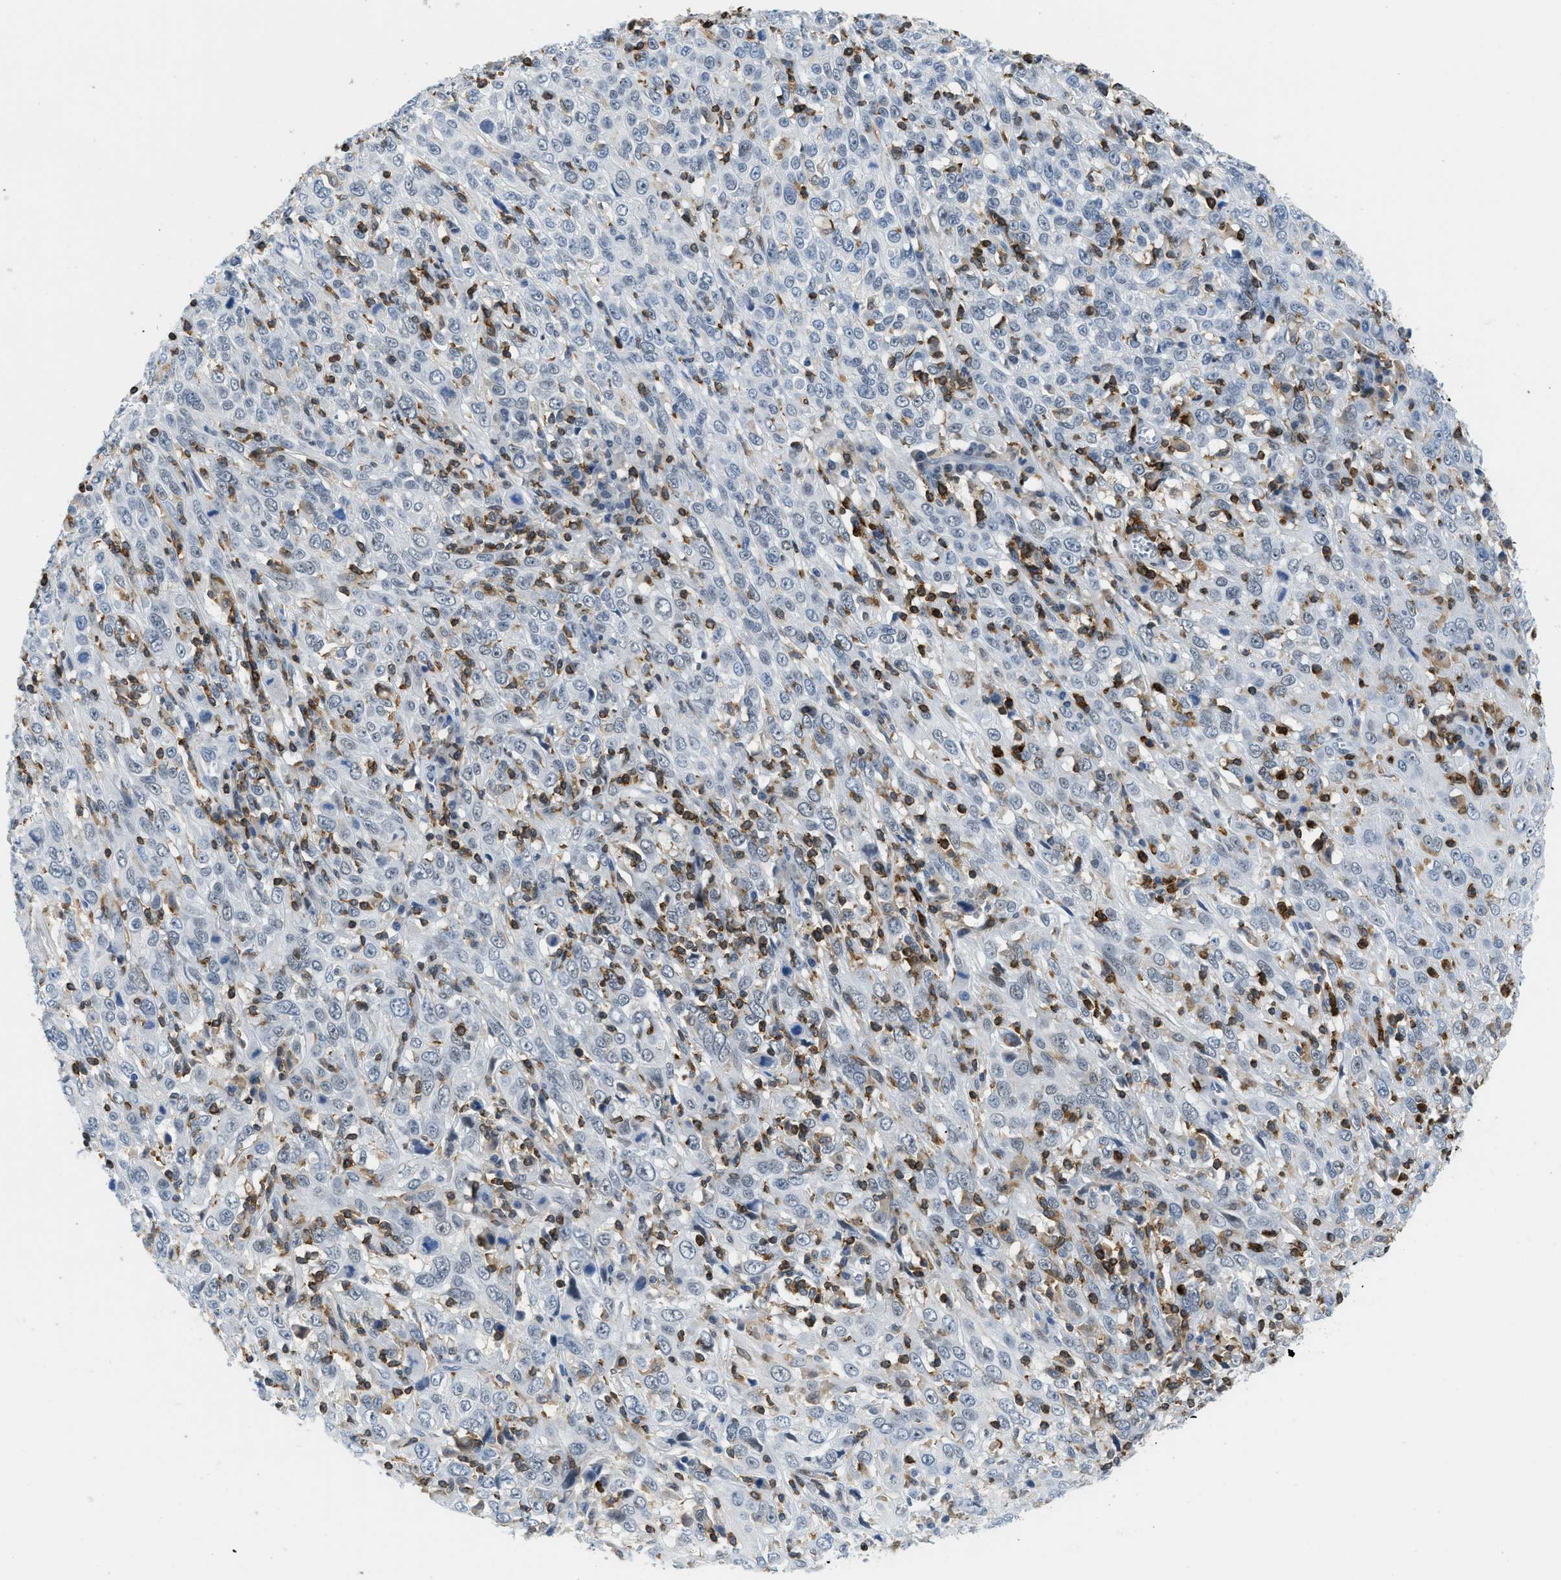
{"staining": {"intensity": "negative", "quantity": "none", "location": "none"}, "tissue": "cervical cancer", "cell_type": "Tumor cells", "image_type": "cancer", "snomed": [{"axis": "morphology", "description": "Squamous cell carcinoma, NOS"}, {"axis": "topography", "description": "Cervix"}], "caption": "This photomicrograph is of cervical squamous cell carcinoma stained with immunohistochemistry to label a protein in brown with the nuclei are counter-stained blue. There is no staining in tumor cells. Nuclei are stained in blue.", "gene": "FAM151A", "patient": {"sex": "female", "age": 46}}